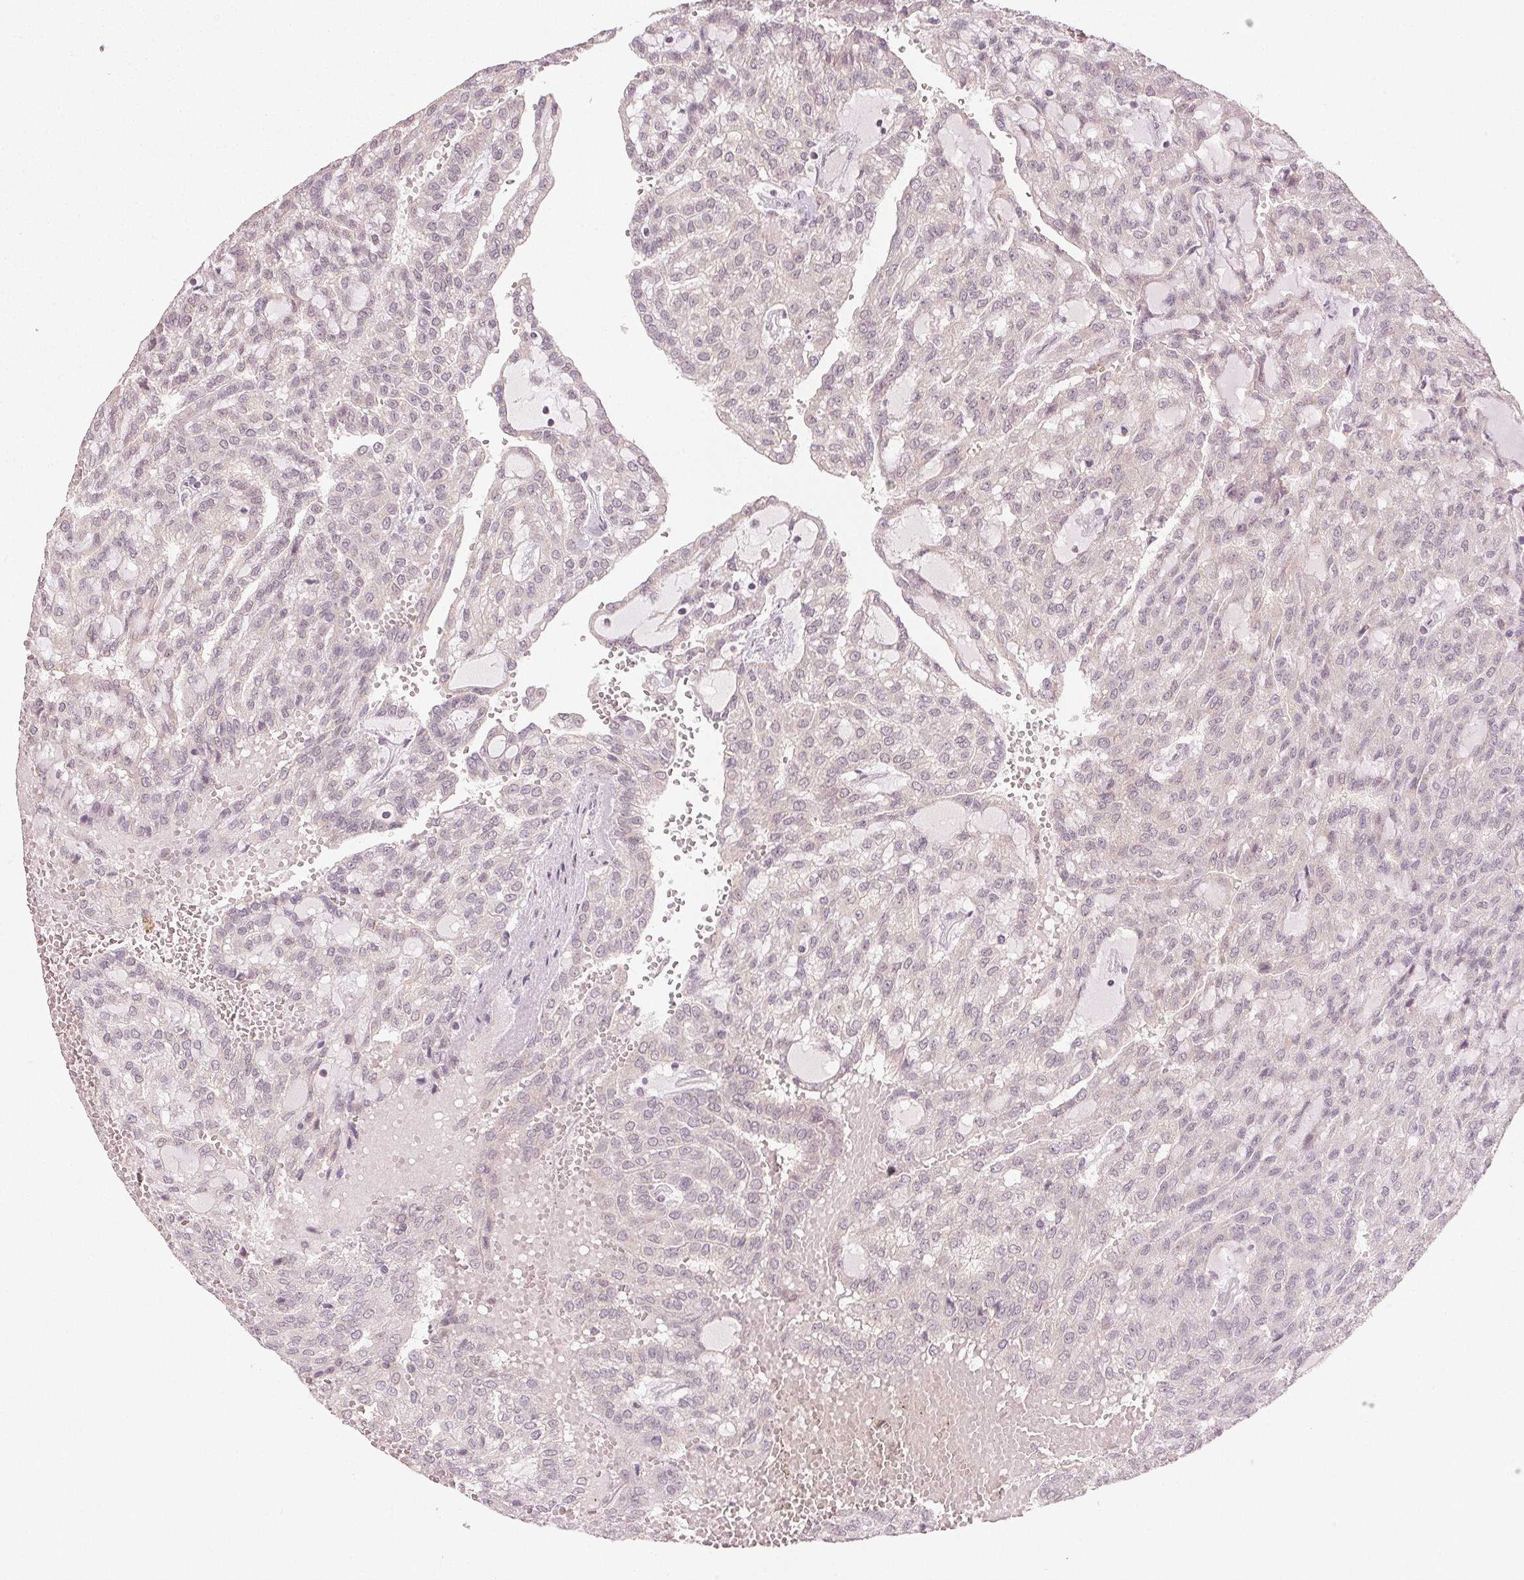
{"staining": {"intensity": "negative", "quantity": "none", "location": "none"}, "tissue": "renal cancer", "cell_type": "Tumor cells", "image_type": "cancer", "snomed": [{"axis": "morphology", "description": "Adenocarcinoma, NOS"}, {"axis": "topography", "description": "Kidney"}], "caption": "IHC of human renal cancer displays no positivity in tumor cells.", "gene": "MAPK14", "patient": {"sex": "male", "age": 63}}